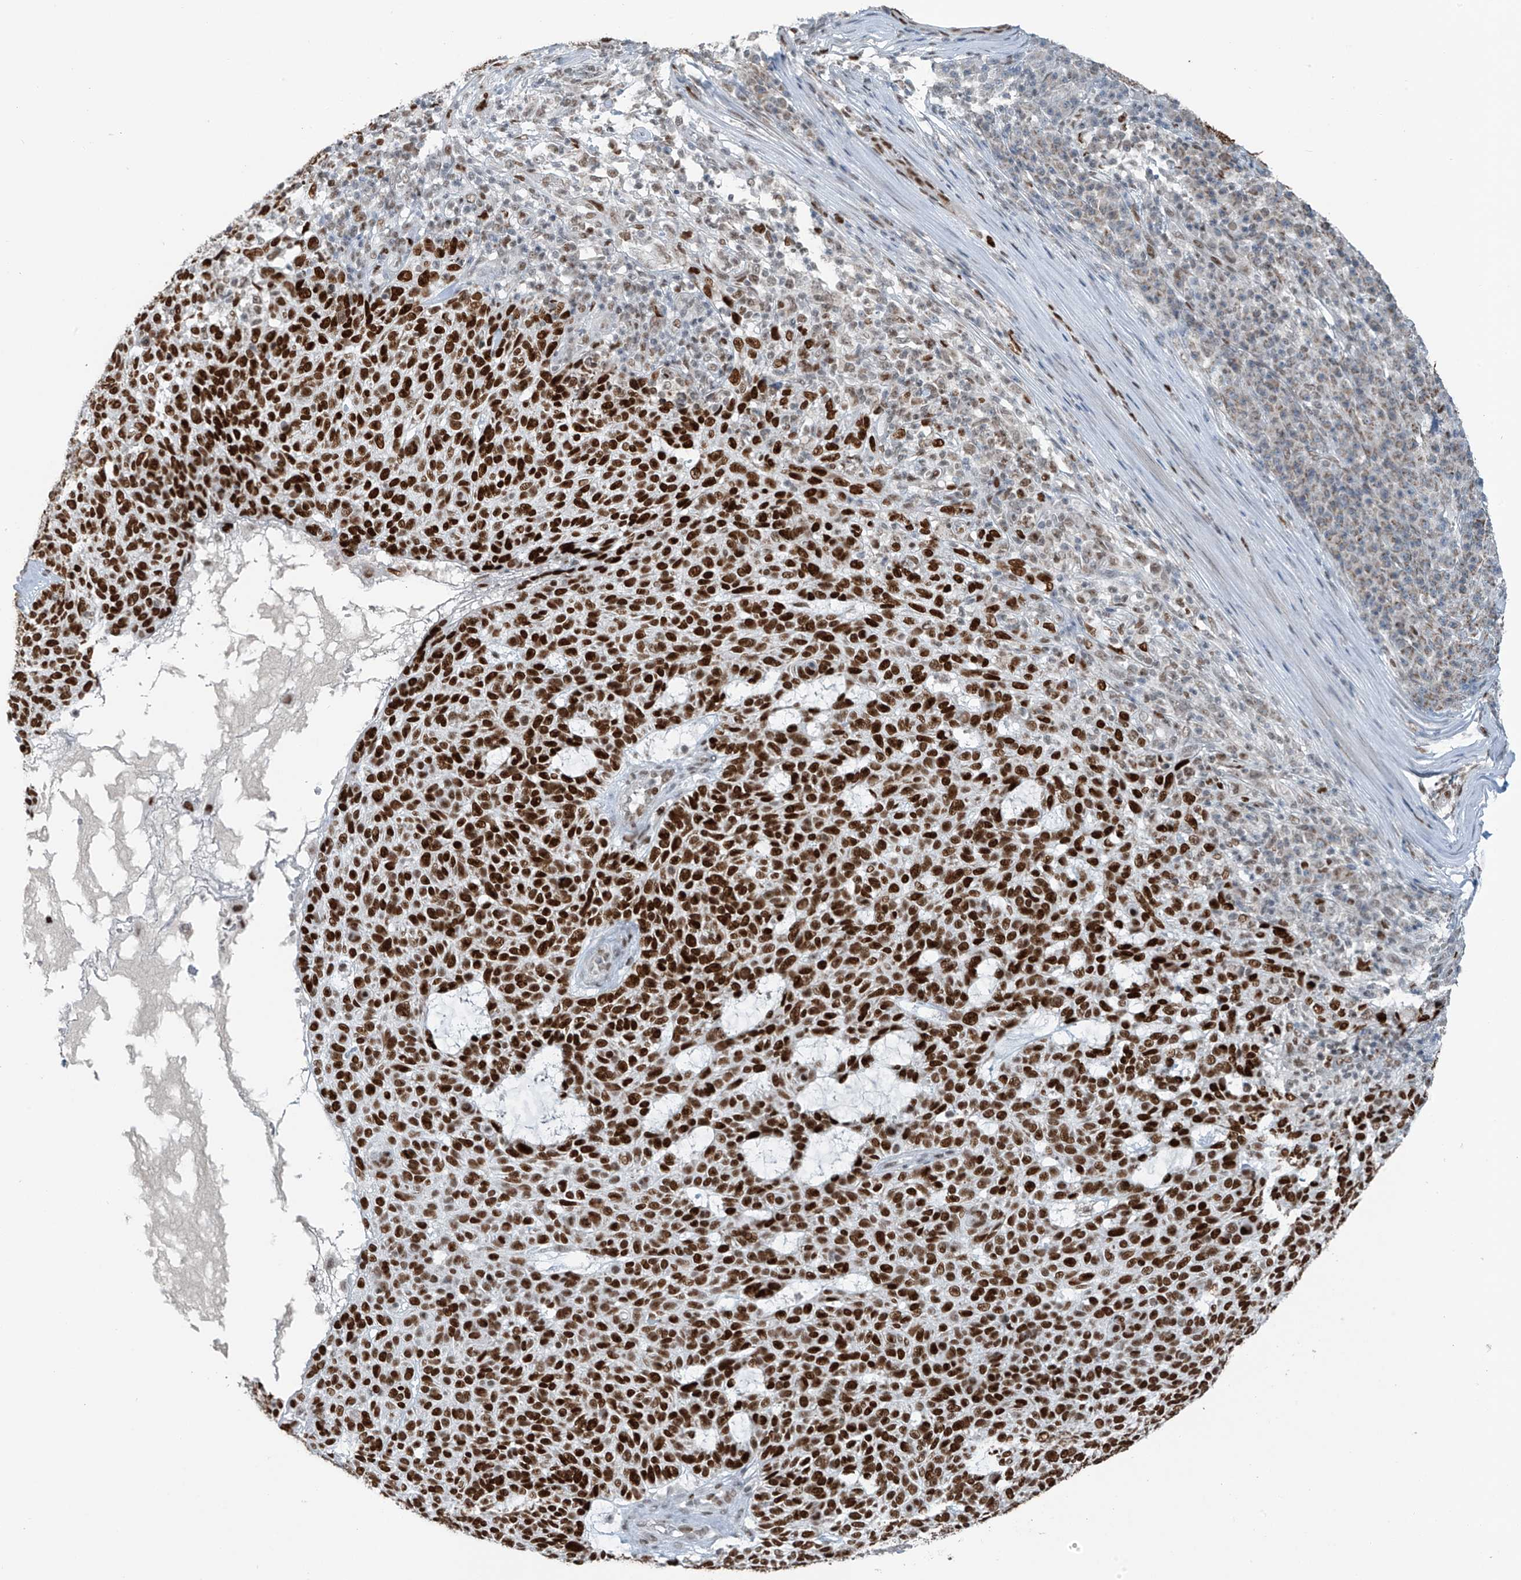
{"staining": {"intensity": "strong", "quantity": ">75%", "location": "nuclear"}, "tissue": "skin cancer", "cell_type": "Tumor cells", "image_type": "cancer", "snomed": [{"axis": "morphology", "description": "Squamous cell carcinoma, NOS"}, {"axis": "topography", "description": "Skin"}], "caption": "Immunohistochemistry (IHC) image of neoplastic tissue: human skin cancer (squamous cell carcinoma) stained using IHC reveals high levels of strong protein expression localized specifically in the nuclear of tumor cells, appearing as a nuclear brown color.", "gene": "WRNIP1", "patient": {"sex": "female", "age": 90}}